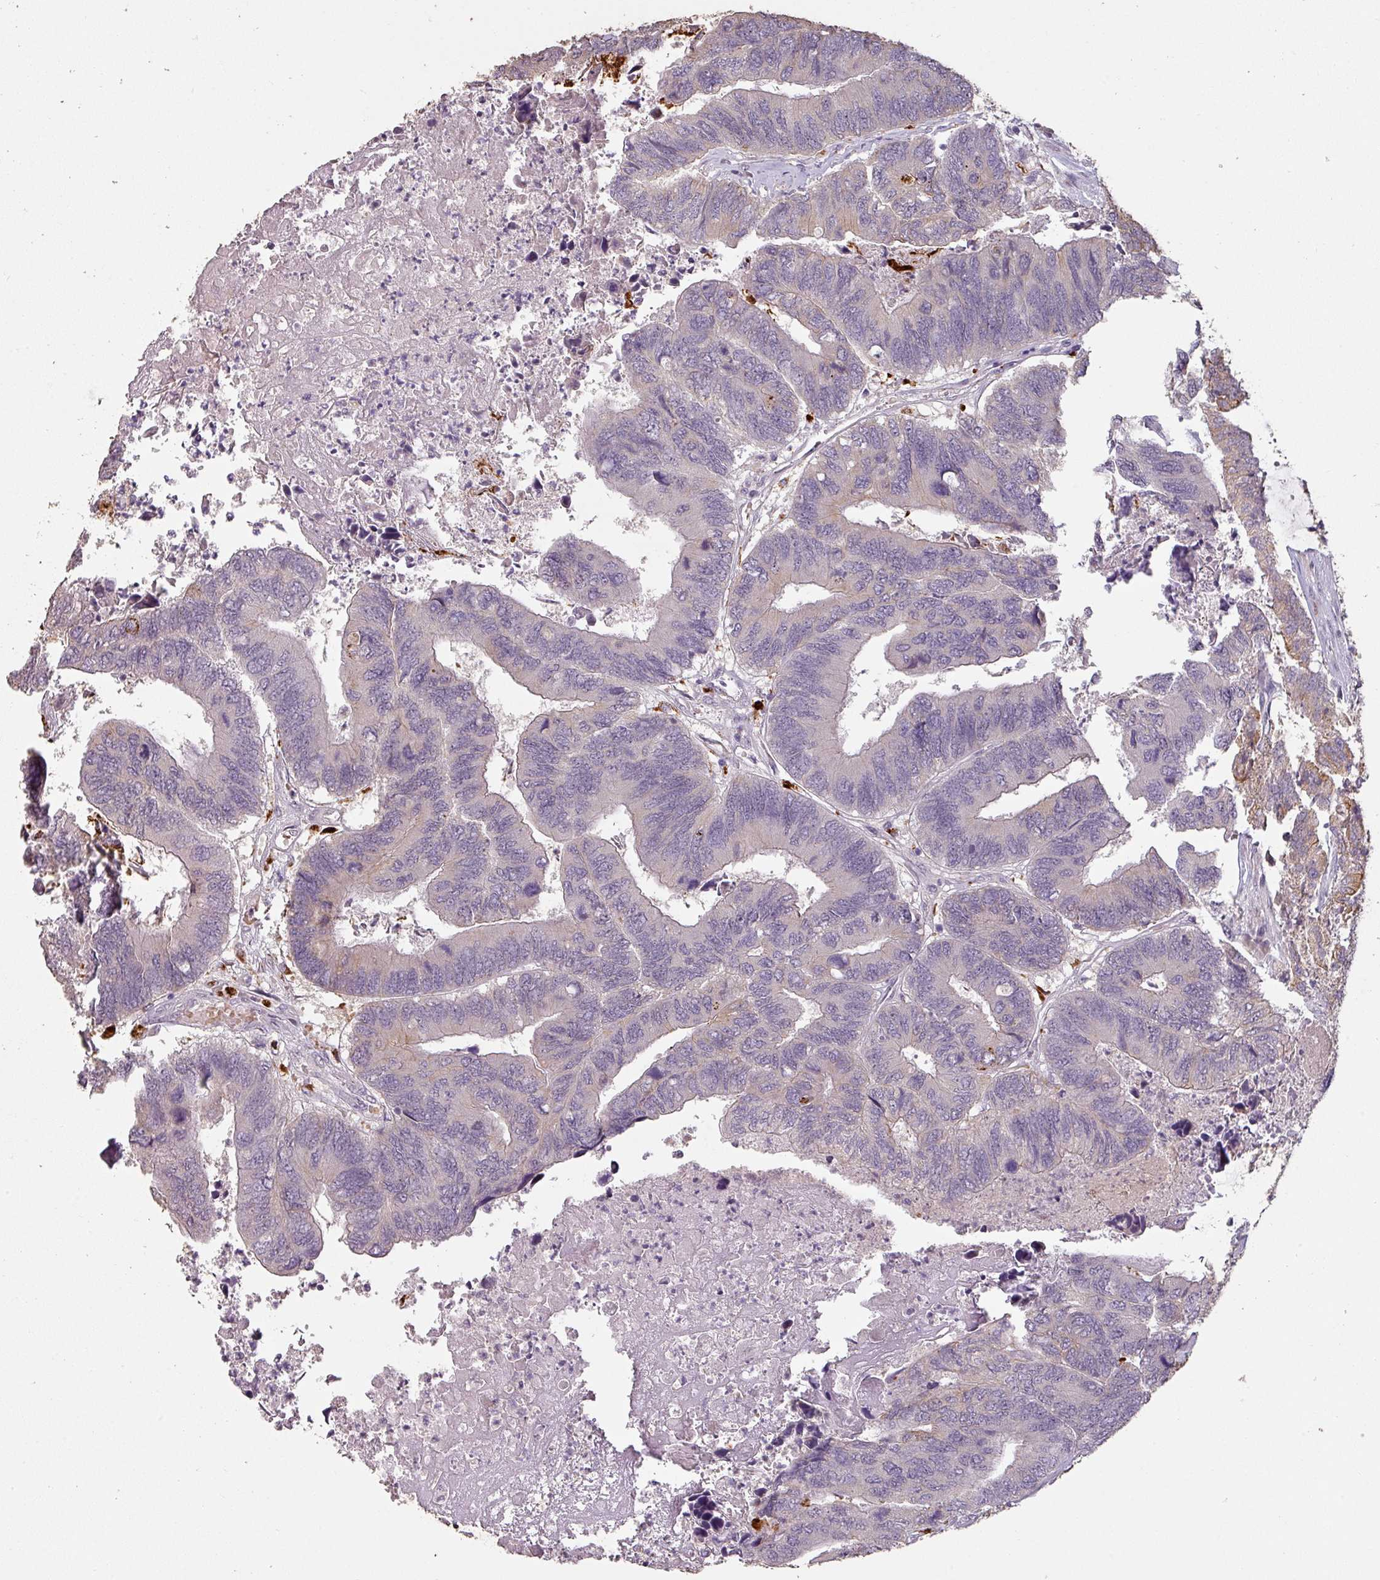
{"staining": {"intensity": "moderate", "quantity": "<25%", "location": "cytoplasmic/membranous"}, "tissue": "colorectal cancer", "cell_type": "Tumor cells", "image_type": "cancer", "snomed": [{"axis": "morphology", "description": "Adenocarcinoma, NOS"}, {"axis": "topography", "description": "Colon"}], "caption": "A brown stain shows moderate cytoplasmic/membranous expression of a protein in colorectal cancer (adenocarcinoma) tumor cells.", "gene": "LYPLA1", "patient": {"sex": "female", "age": 67}}